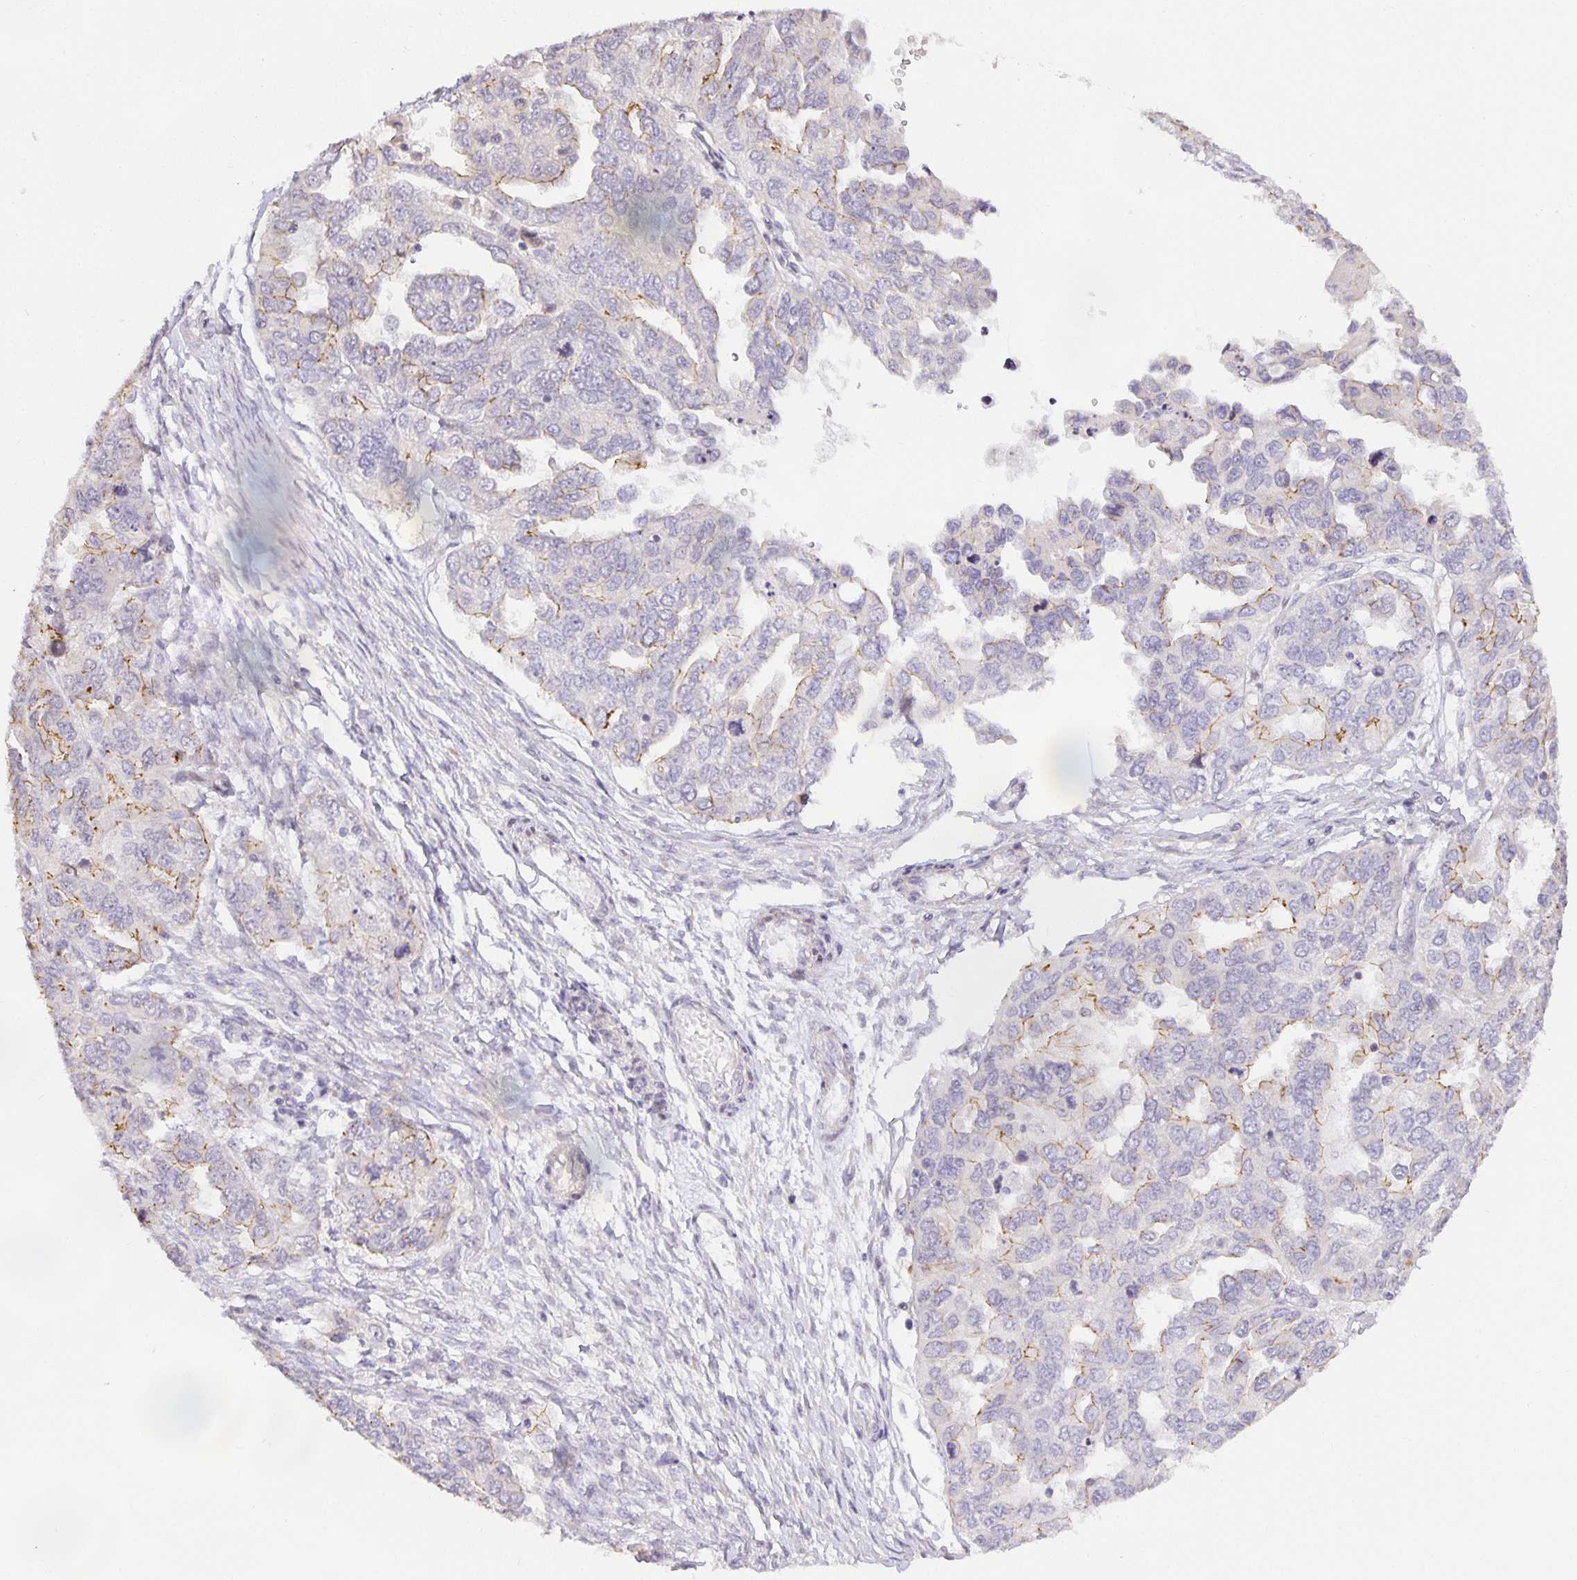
{"staining": {"intensity": "weak", "quantity": "<25%", "location": "cytoplasmic/membranous"}, "tissue": "ovarian cancer", "cell_type": "Tumor cells", "image_type": "cancer", "snomed": [{"axis": "morphology", "description": "Cystadenocarcinoma, serous, NOS"}, {"axis": "topography", "description": "Ovary"}], "caption": "An immunohistochemistry (IHC) image of ovarian cancer is shown. There is no staining in tumor cells of ovarian cancer. The staining was performed using DAB (3,3'-diaminobenzidine) to visualize the protein expression in brown, while the nuclei were stained in blue with hematoxylin (Magnification: 20x).", "gene": "TJP3", "patient": {"sex": "female", "age": 53}}